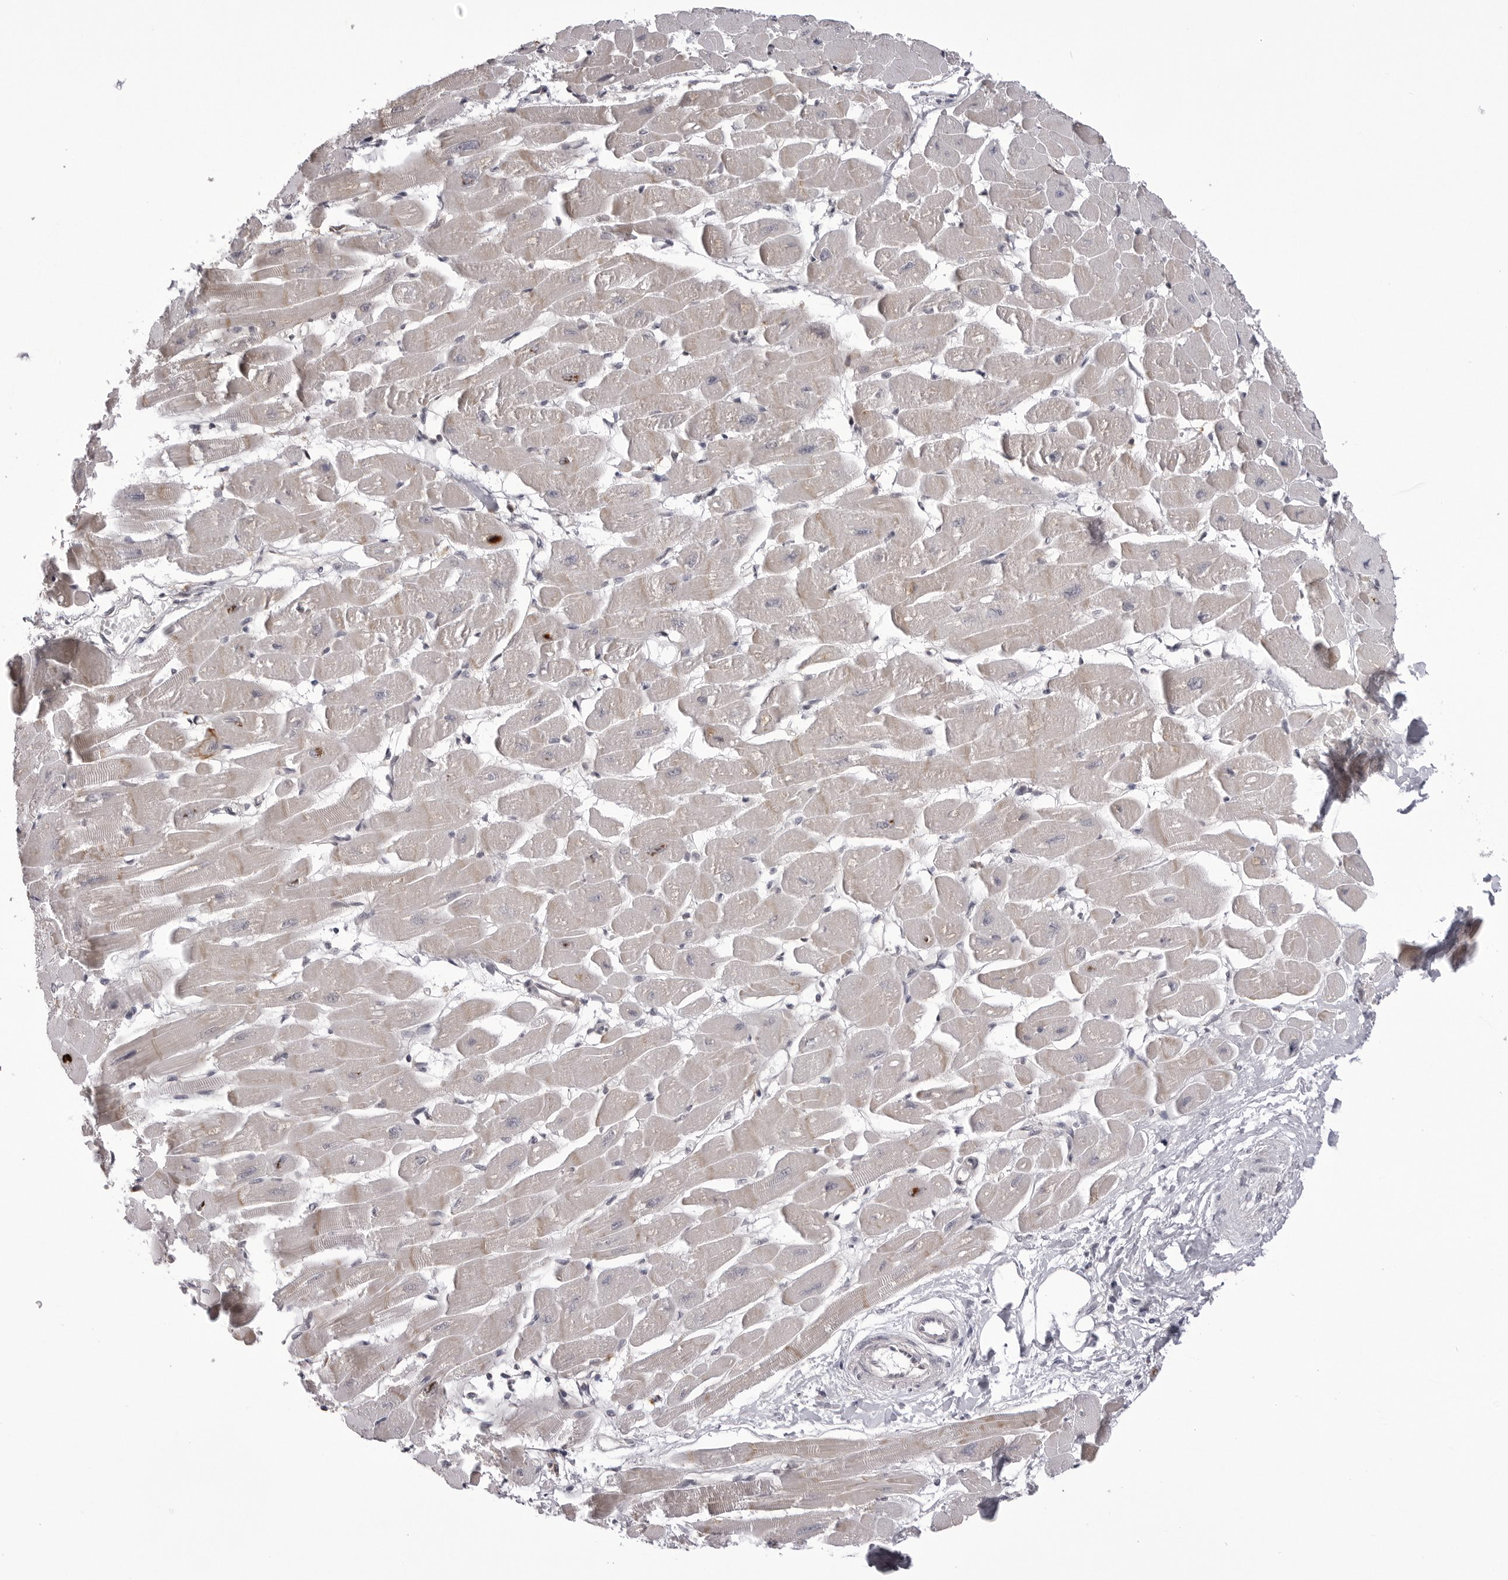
{"staining": {"intensity": "moderate", "quantity": "<25%", "location": "cytoplasmic/membranous"}, "tissue": "heart muscle", "cell_type": "Cardiomyocytes", "image_type": "normal", "snomed": [{"axis": "morphology", "description": "Normal tissue, NOS"}, {"axis": "topography", "description": "Heart"}], "caption": "This is a photomicrograph of immunohistochemistry (IHC) staining of benign heart muscle, which shows moderate expression in the cytoplasmic/membranous of cardiomyocytes.", "gene": "PTK2B", "patient": {"sex": "female", "age": 54}}